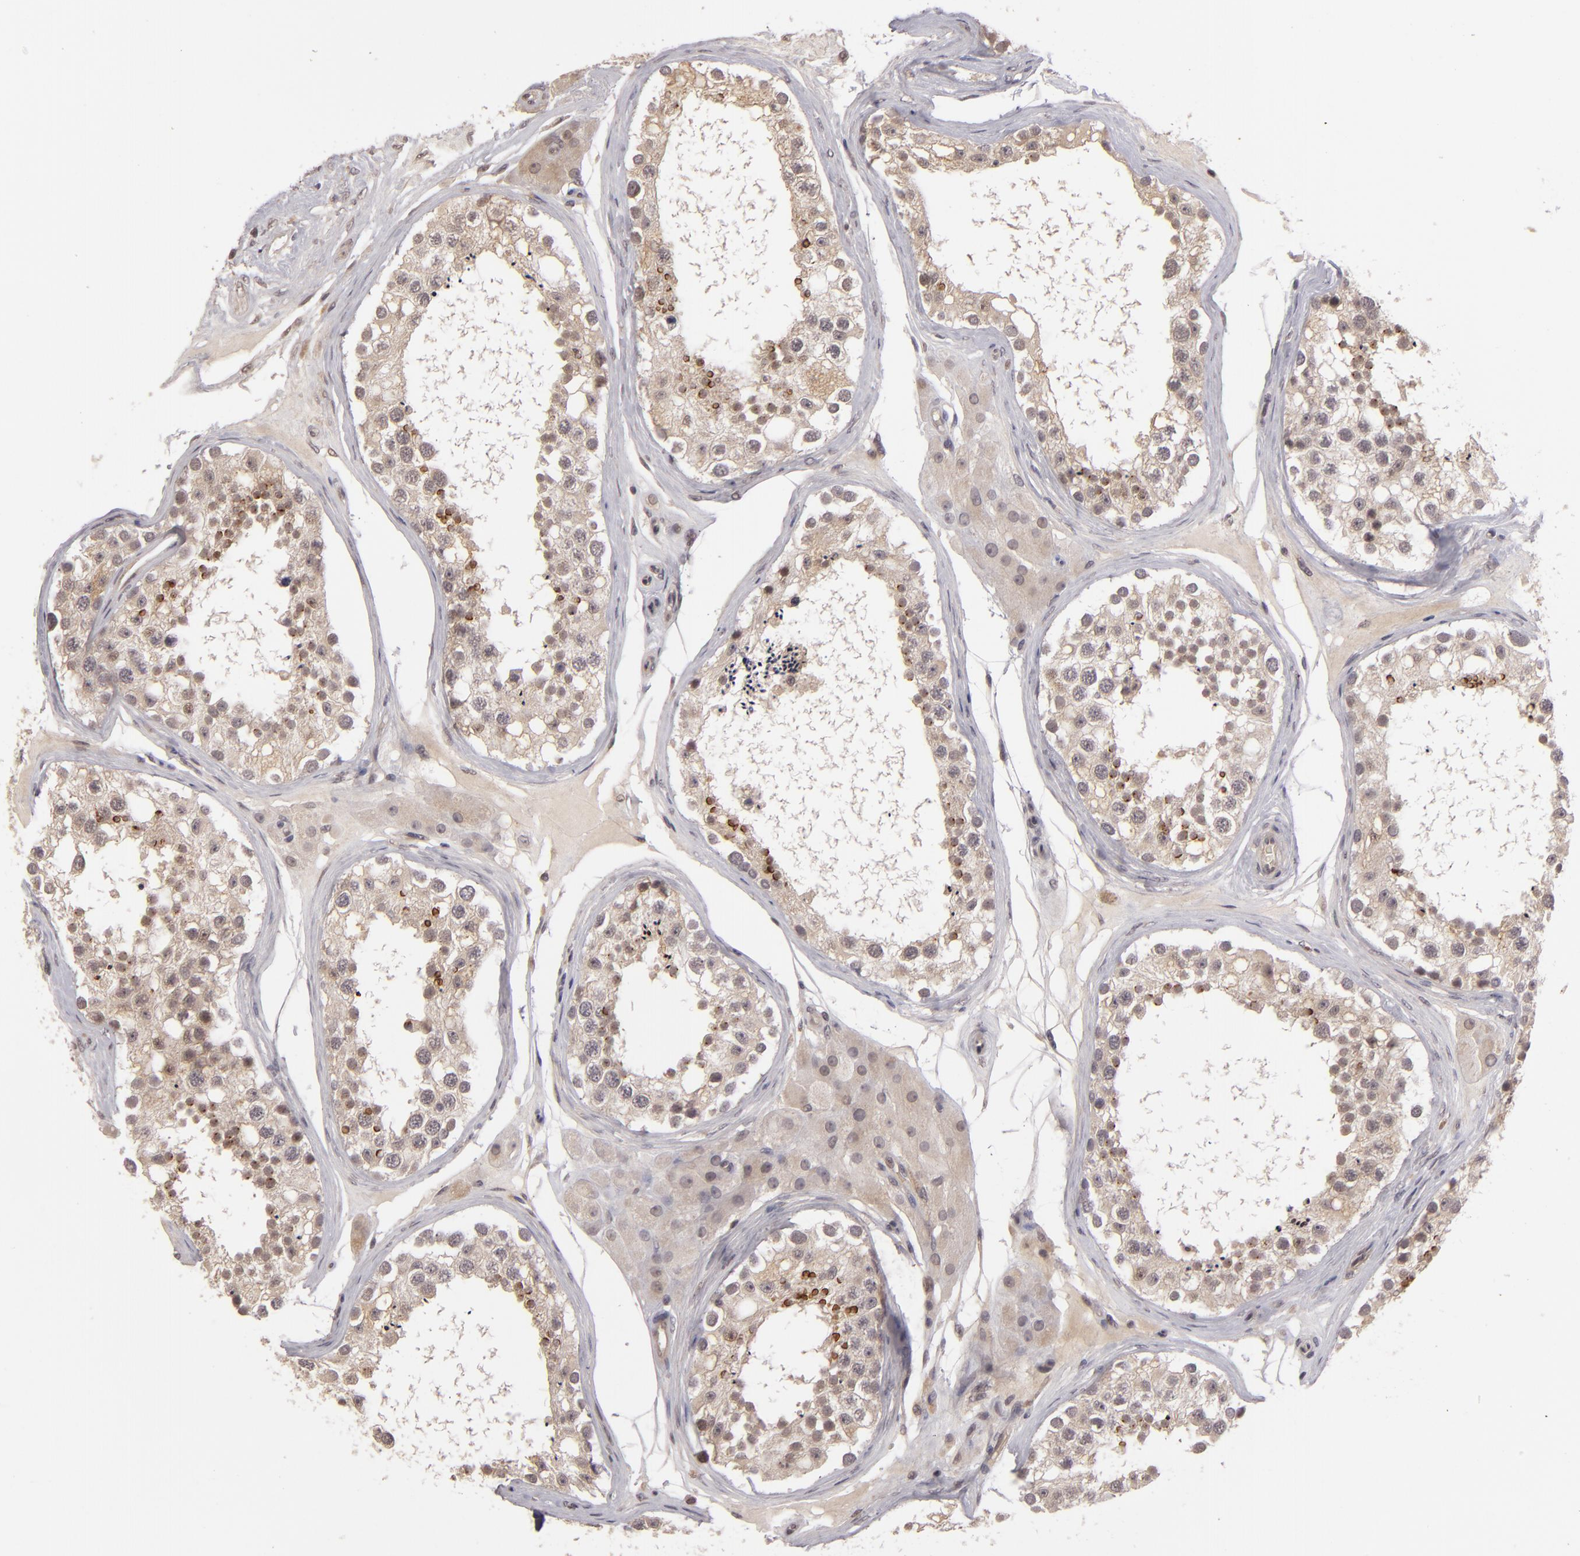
{"staining": {"intensity": "strong", "quantity": "<25%", "location": "cytoplasmic/membranous"}, "tissue": "testis", "cell_type": "Cells in seminiferous ducts", "image_type": "normal", "snomed": [{"axis": "morphology", "description": "Normal tissue, NOS"}, {"axis": "topography", "description": "Testis"}], "caption": "Cells in seminiferous ducts display medium levels of strong cytoplasmic/membranous expression in approximately <25% of cells in unremarkable human testis. Nuclei are stained in blue.", "gene": "DFFA", "patient": {"sex": "male", "age": 68}}